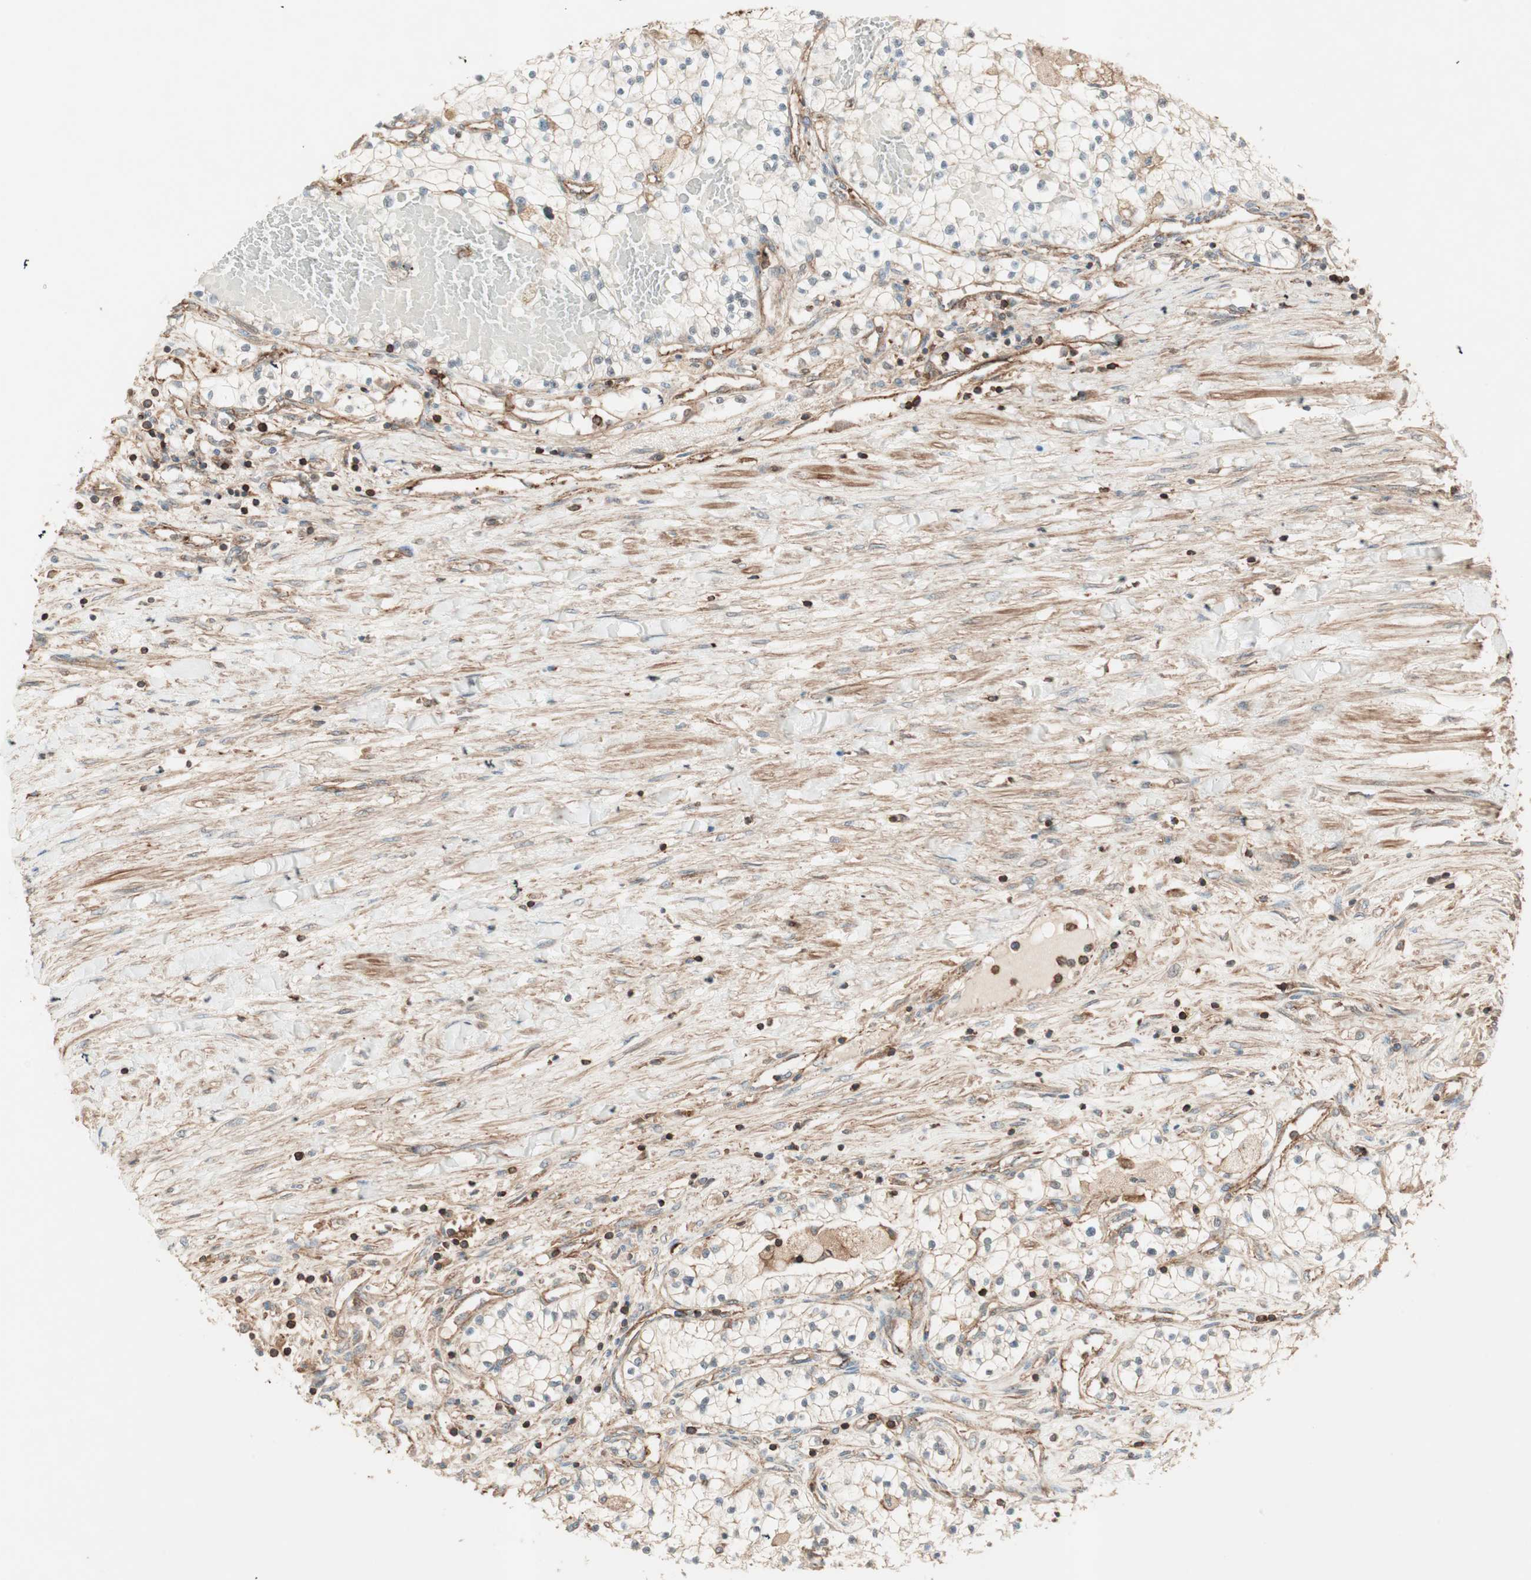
{"staining": {"intensity": "weak", "quantity": "<25%", "location": "cytoplasmic/membranous"}, "tissue": "renal cancer", "cell_type": "Tumor cells", "image_type": "cancer", "snomed": [{"axis": "morphology", "description": "Adenocarcinoma, NOS"}, {"axis": "topography", "description": "Kidney"}], "caption": "Renal adenocarcinoma was stained to show a protein in brown. There is no significant expression in tumor cells.", "gene": "TCP11L1", "patient": {"sex": "male", "age": 68}}